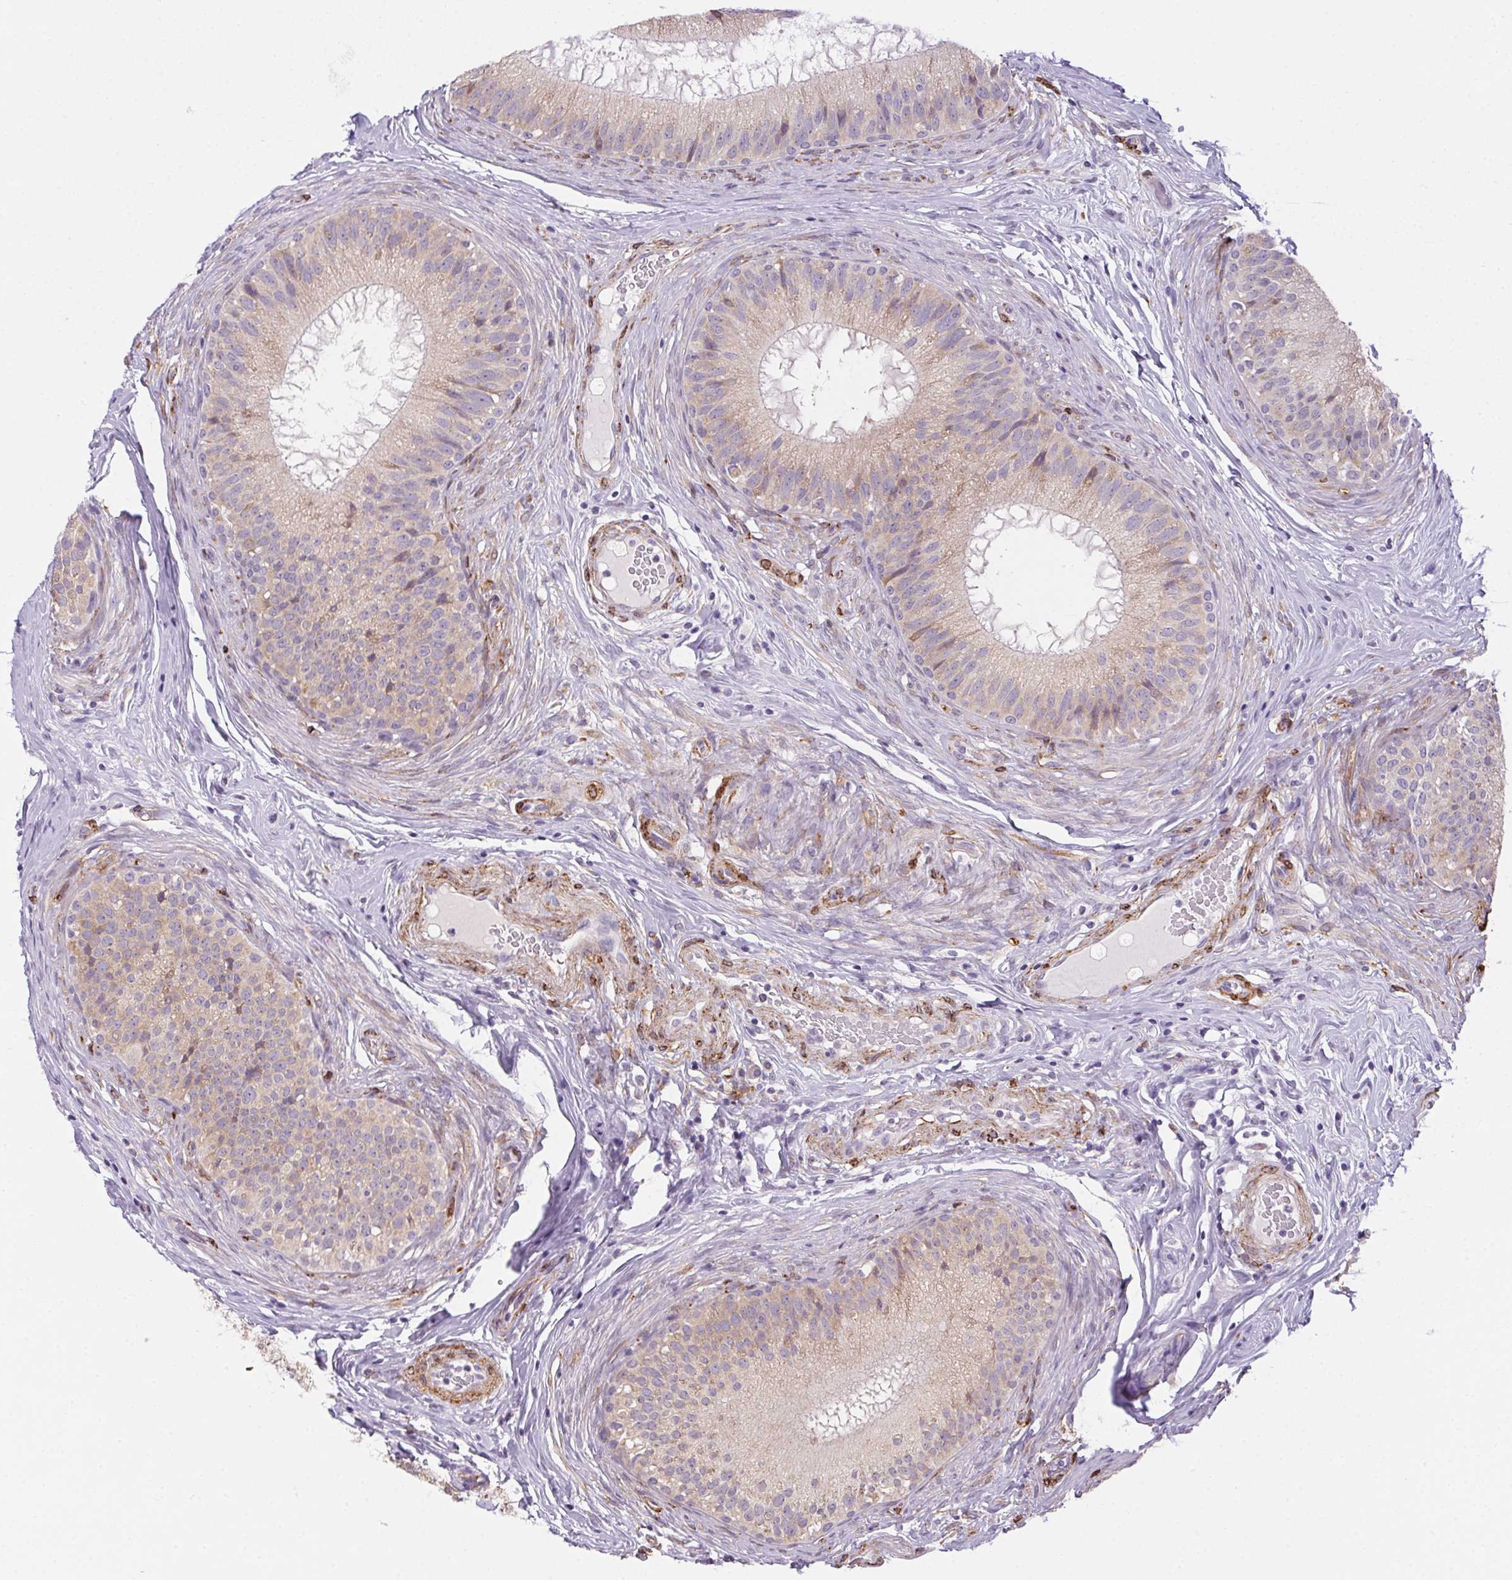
{"staining": {"intensity": "weak", "quantity": "25%-75%", "location": "cytoplasmic/membranous"}, "tissue": "epididymis", "cell_type": "Glandular cells", "image_type": "normal", "snomed": [{"axis": "morphology", "description": "Normal tissue, NOS"}, {"axis": "topography", "description": "Epididymis"}], "caption": "Immunohistochemistry (DAB) staining of benign human epididymis reveals weak cytoplasmic/membranous protein positivity in approximately 25%-75% of glandular cells.", "gene": "HRC", "patient": {"sex": "male", "age": 34}}